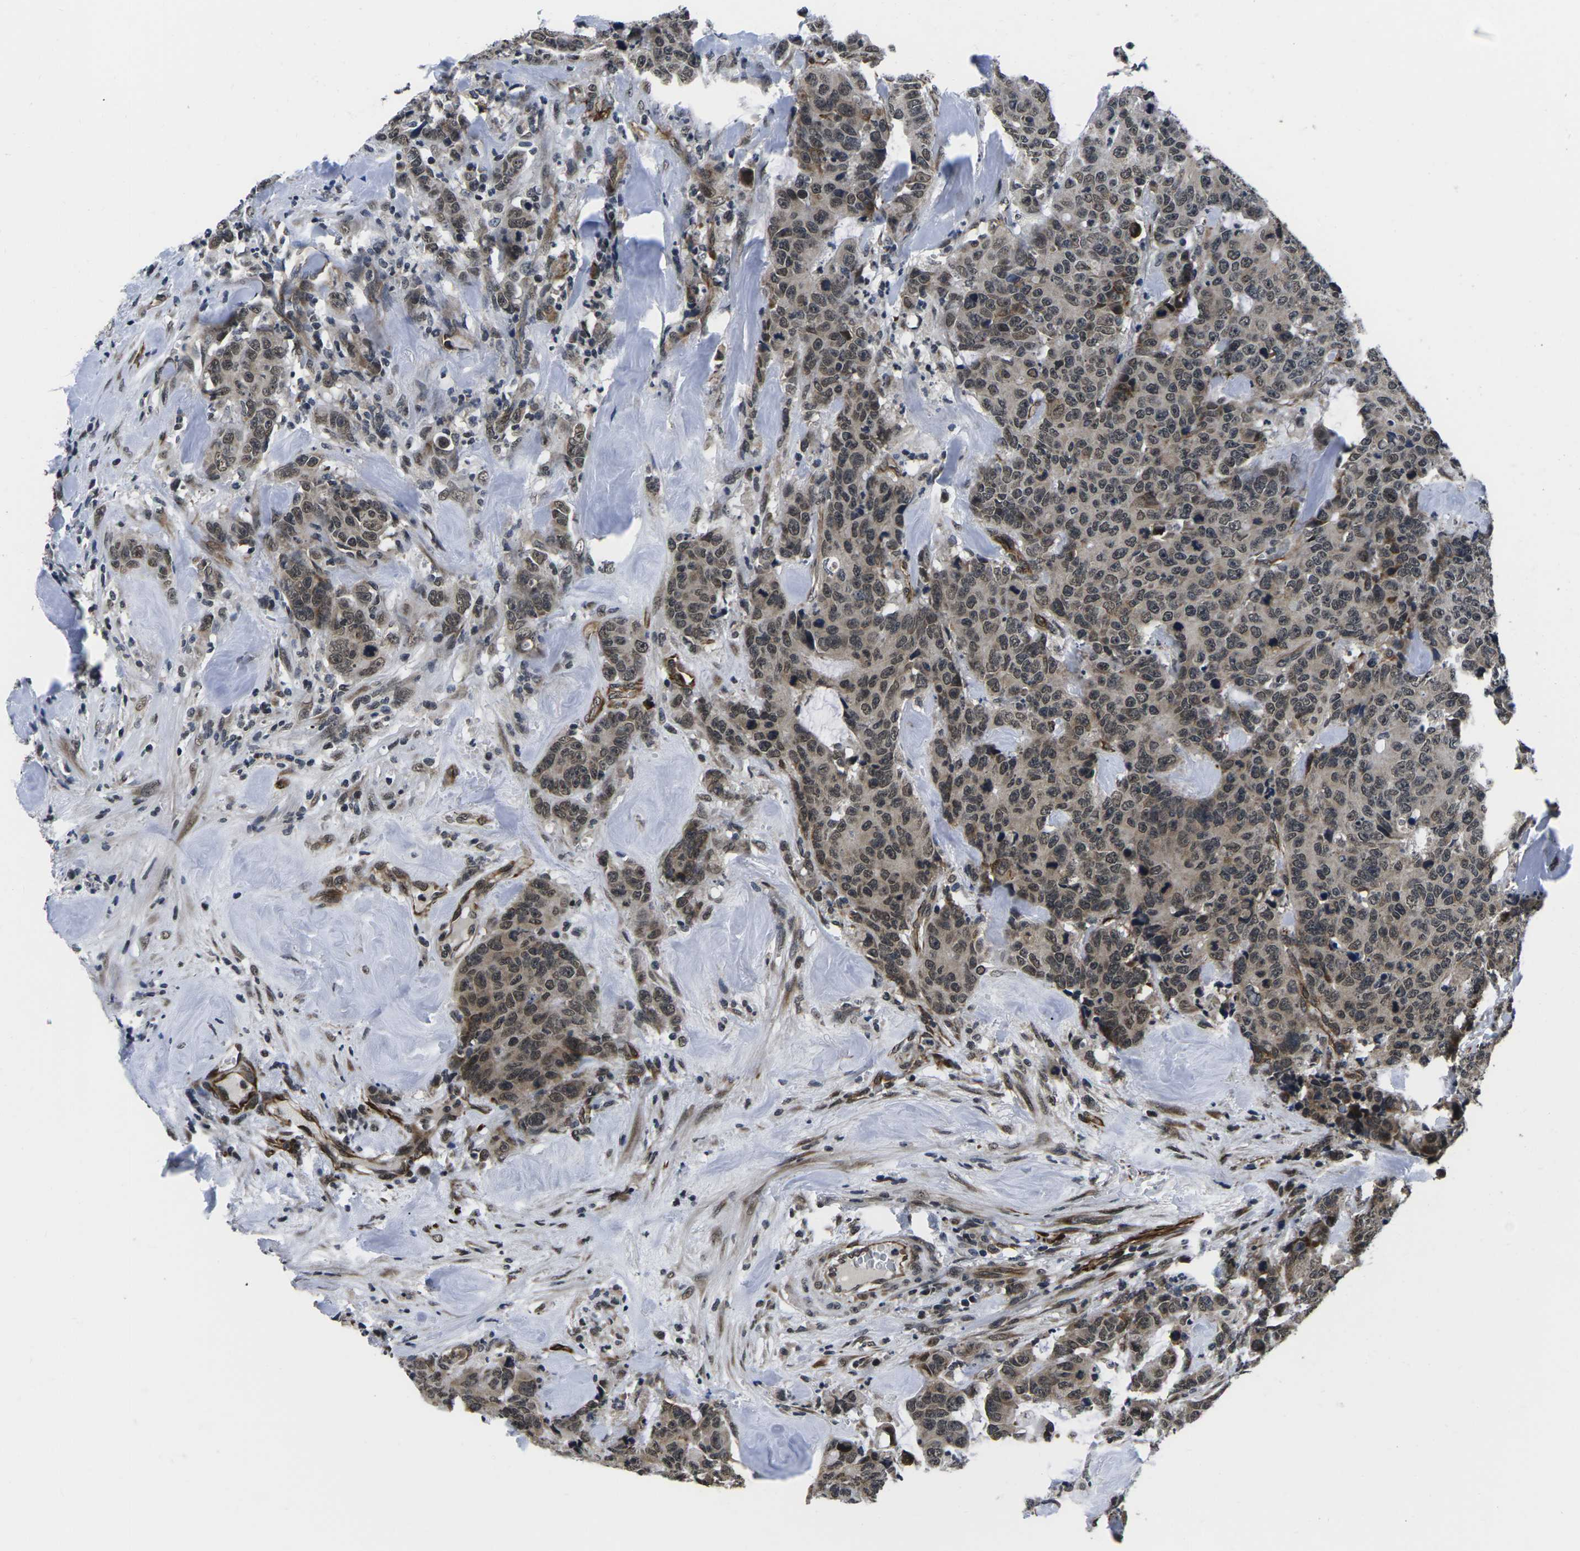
{"staining": {"intensity": "moderate", "quantity": ">75%", "location": "cytoplasmic/membranous,nuclear"}, "tissue": "colorectal cancer", "cell_type": "Tumor cells", "image_type": "cancer", "snomed": [{"axis": "morphology", "description": "Adenocarcinoma, NOS"}, {"axis": "topography", "description": "Colon"}], "caption": "This image demonstrates IHC staining of colorectal adenocarcinoma, with medium moderate cytoplasmic/membranous and nuclear expression in about >75% of tumor cells.", "gene": "CCNE1", "patient": {"sex": "female", "age": 86}}